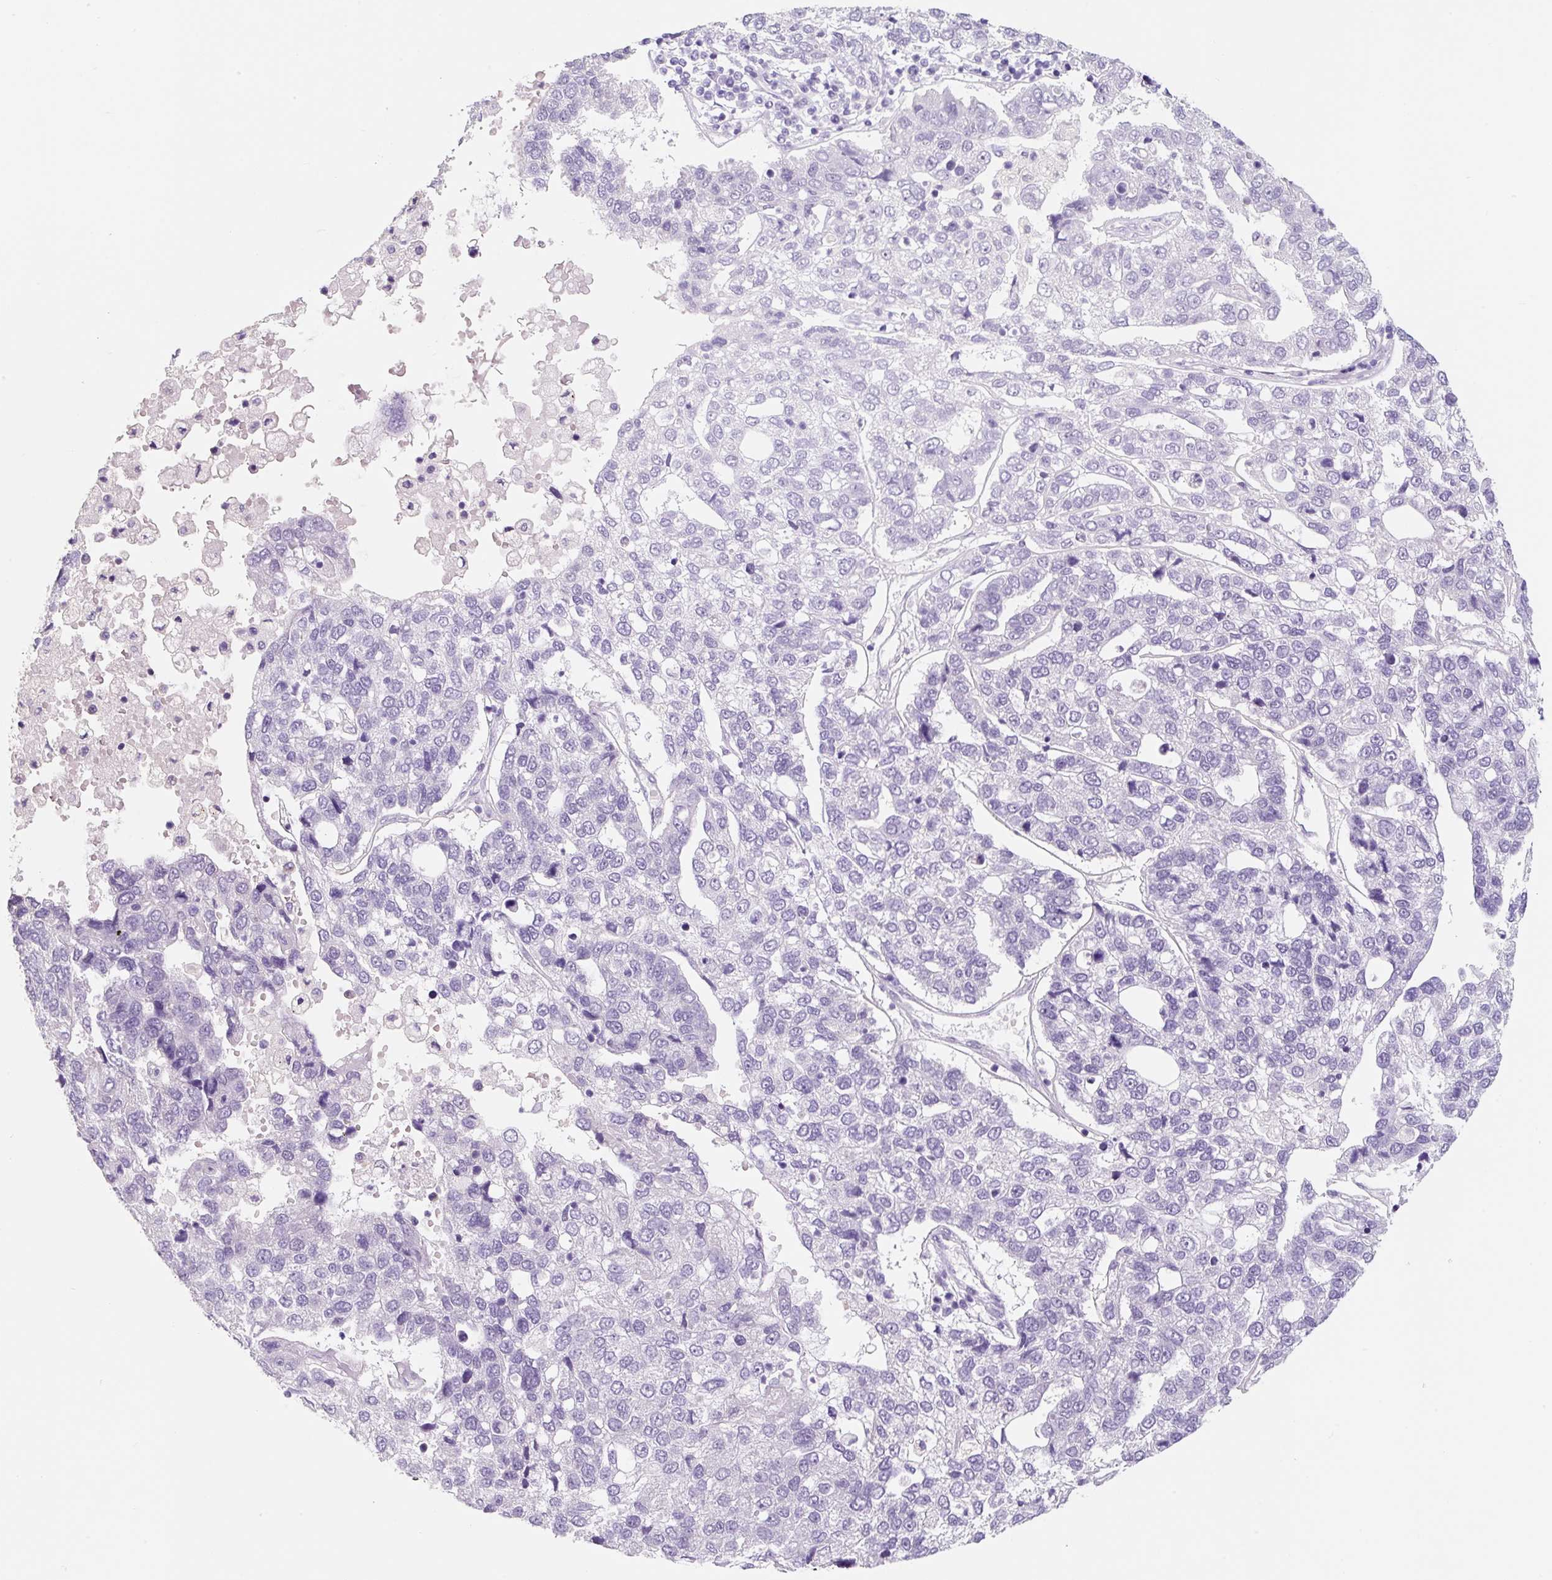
{"staining": {"intensity": "negative", "quantity": "none", "location": "none"}, "tissue": "pancreatic cancer", "cell_type": "Tumor cells", "image_type": "cancer", "snomed": [{"axis": "morphology", "description": "Adenocarcinoma, NOS"}, {"axis": "topography", "description": "Pancreas"}], "caption": "Immunohistochemistry (IHC) of adenocarcinoma (pancreatic) demonstrates no expression in tumor cells. (Stains: DAB (3,3'-diaminobenzidine) IHC with hematoxylin counter stain, Microscopy: brightfield microscopy at high magnification).", "gene": "SYP", "patient": {"sex": "female", "age": 61}}